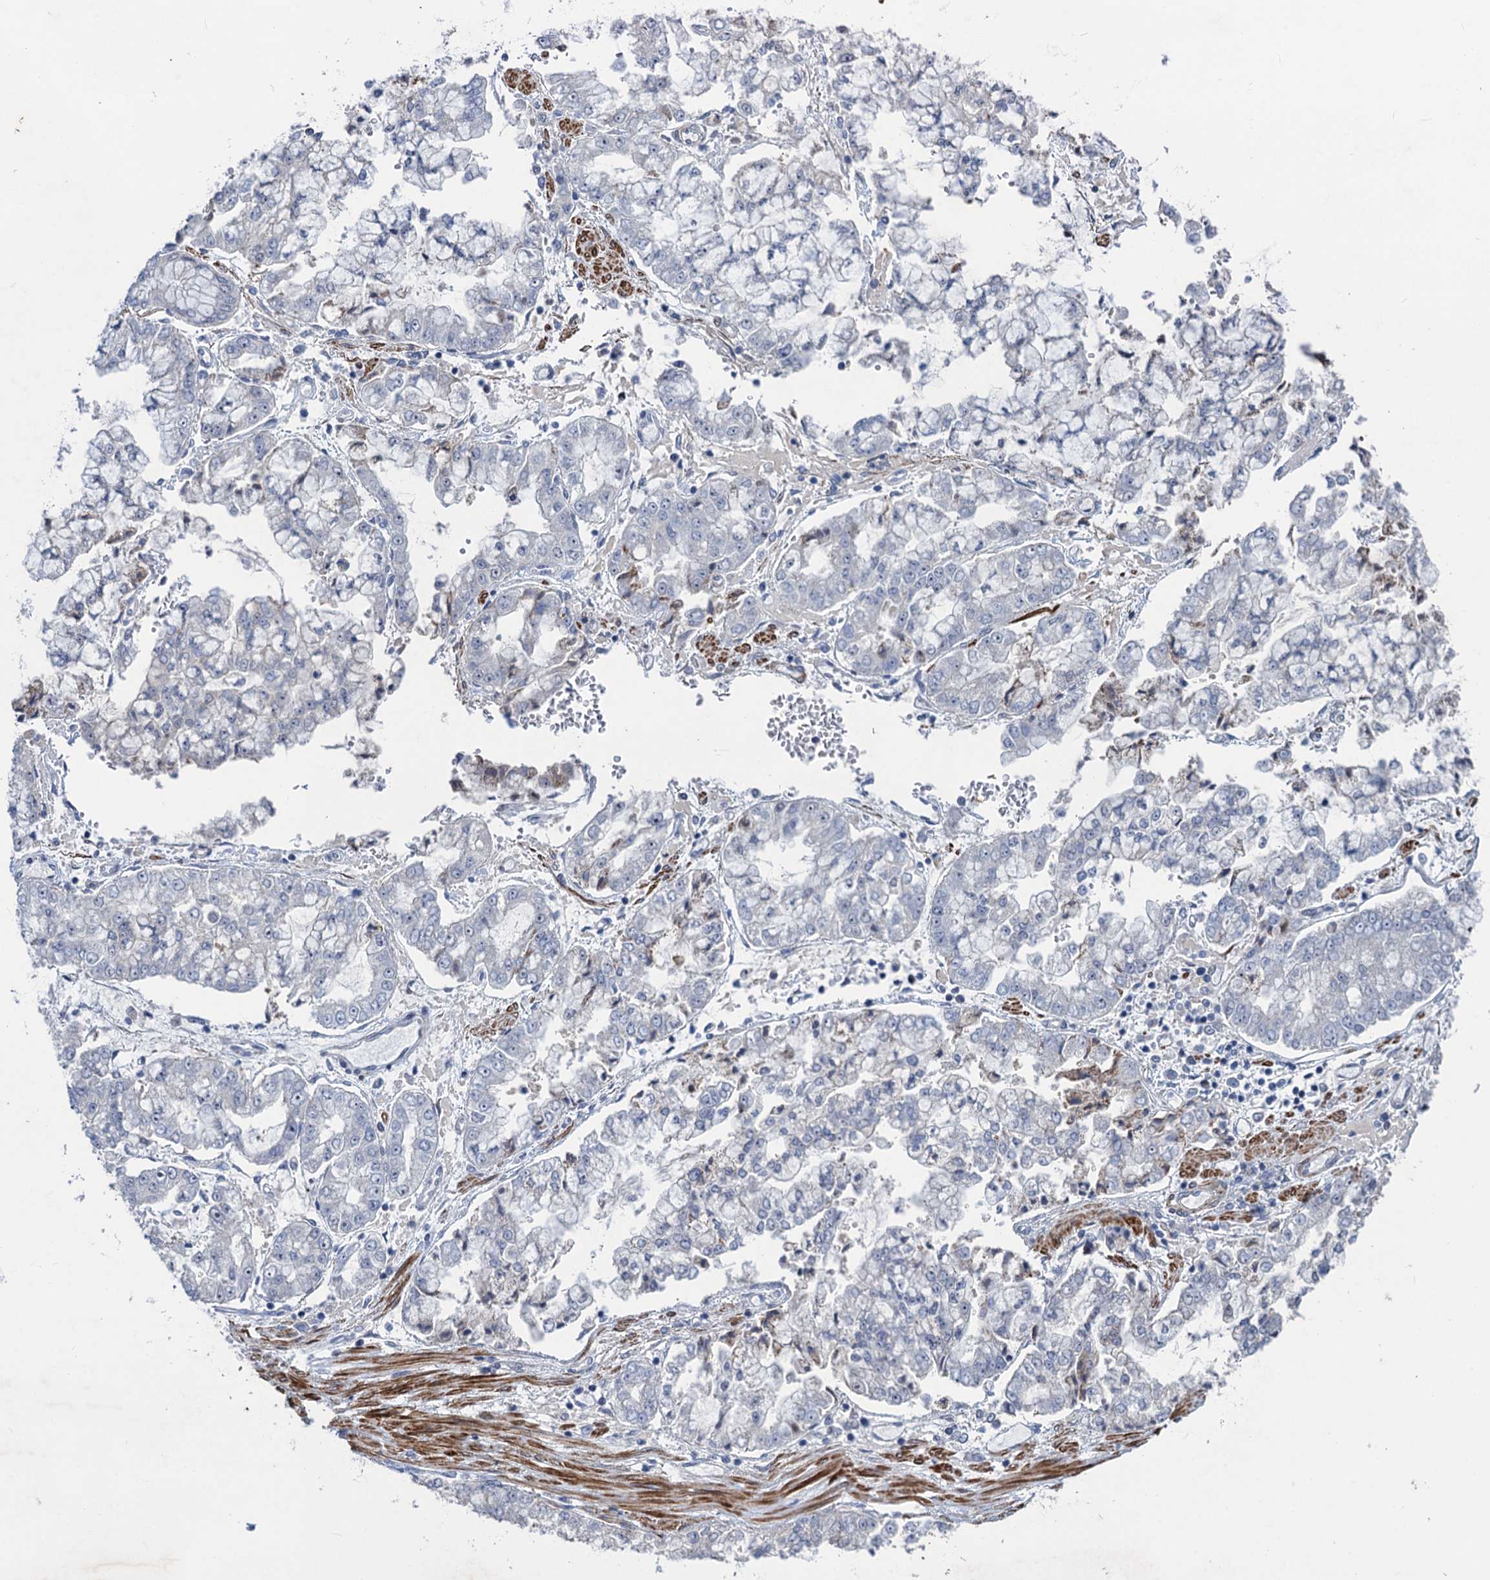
{"staining": {"intensity": "negative", "quantity": "none", "location": "none"}, "tissue": "stomach cancer", "cell_type": "Tumor cells", "image_type": "cancer", "snomed": [{"axis": "morphology", "description": "Adenocarcinoma, NOS"}, {"axis": "topography", "description": "Stomach"}], "caption": "DAB (3,3'-diaminobenzidine) immunohistochemical staining of human stomach cancer reveals no significant expression in tumor cells.", "gene": "ESYT3", "patient": {"sex": "male", "age": 76}}